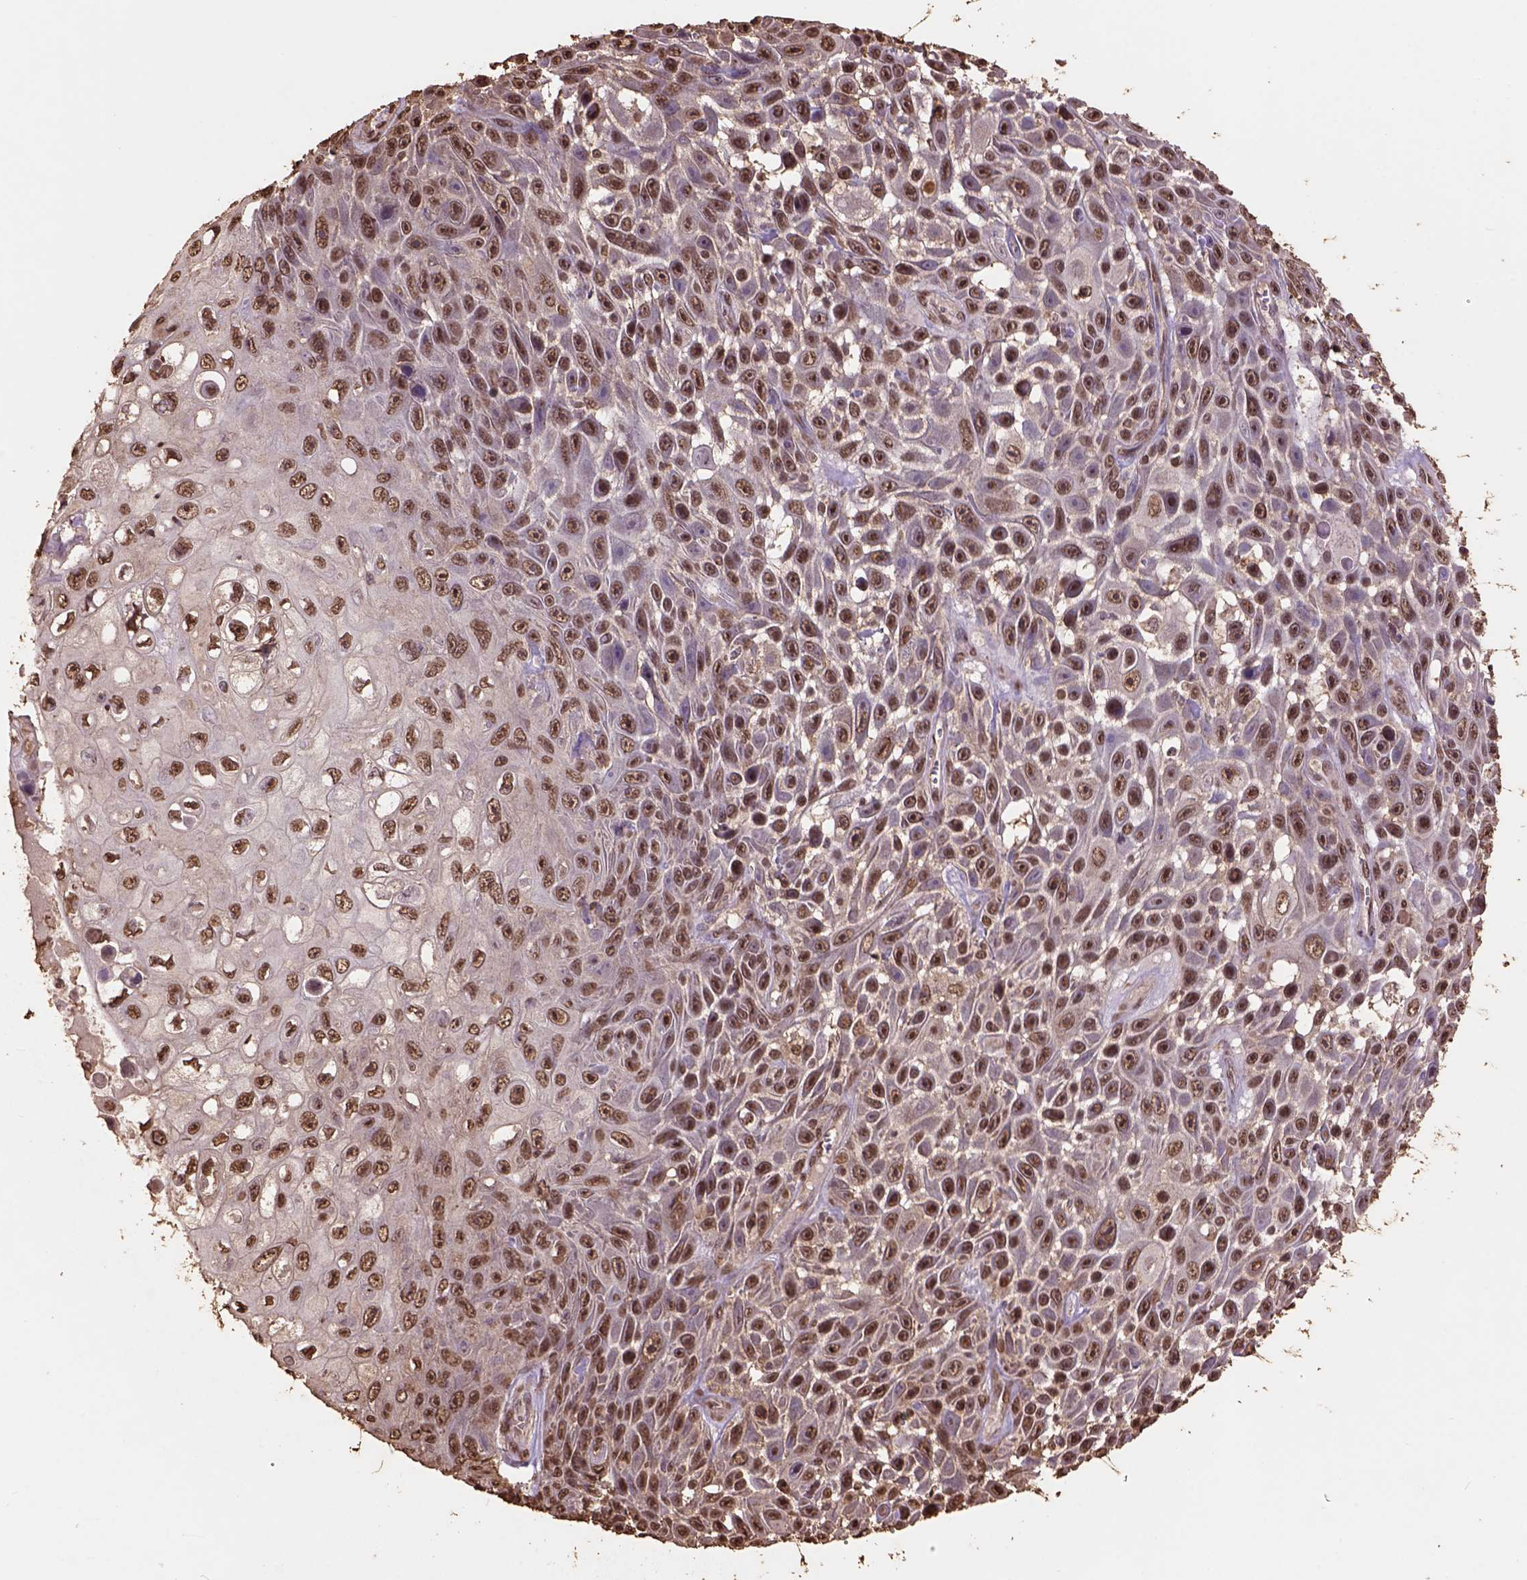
{"staining": {"intensity": "moderate", "quantity": ">75%", "location": "nuclear"}, "tissue": "skin cancer", "cell_type": "Tumor cells", "image_type": "cancer", "snomed": [{"axis": "morphology", "description": "Squamous cell carcinoma, NOS"}, {"axis": "topography", "description": "Skin"}], "caption": "Skin cancer (squamous cell carcinoma) was stained to show a protein in brown. There is medium levels of moderate nuclear expression in approximately >75% of tumor cells.", "gene": "CSTF2T", "patient": {"sex": "male", "age": 82}}